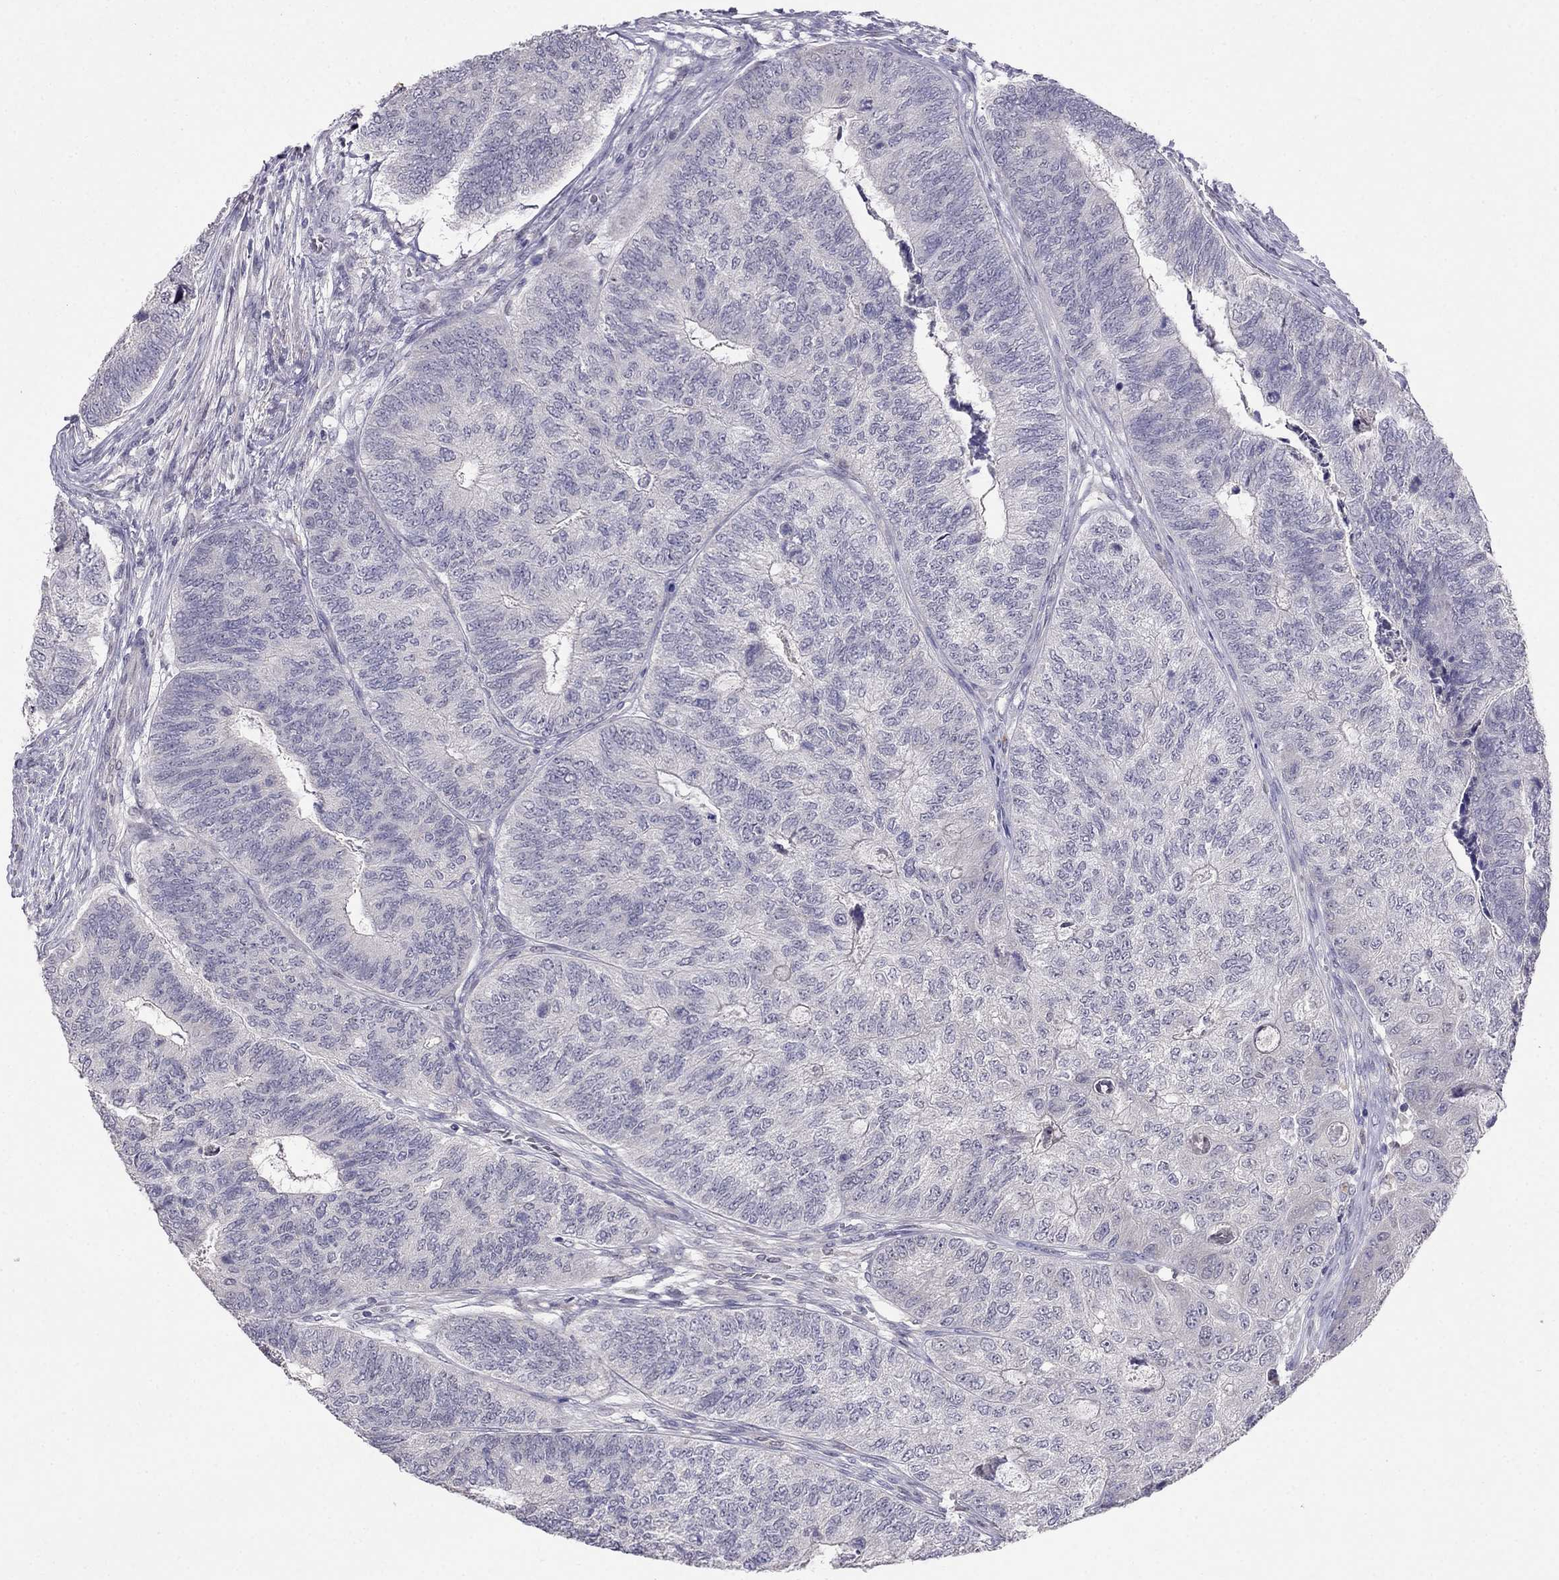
{"staining": {"intensity": "negative", "quantity": "none", "location": "none"}, "tissue": "colorectal cancer", "cell_type": "Tumor cells", "image_type": "cancer", "snomed": [{"axis": "morphology", "description": "Adenocarcinoma, NOS"}, {"axis": "topography", "description": "Colon"}], "caption": "The immunohistochemistry image has no significant expression in tumor cells of colorectal cancer tissue. The staining is performed using DAB (3,3'-diaminobenzidine) brown chromogen with nuclei counter-stained in using hematoxylin.", "gene": "LRRC39", "patient": {"sex": "female", "age": 67}}